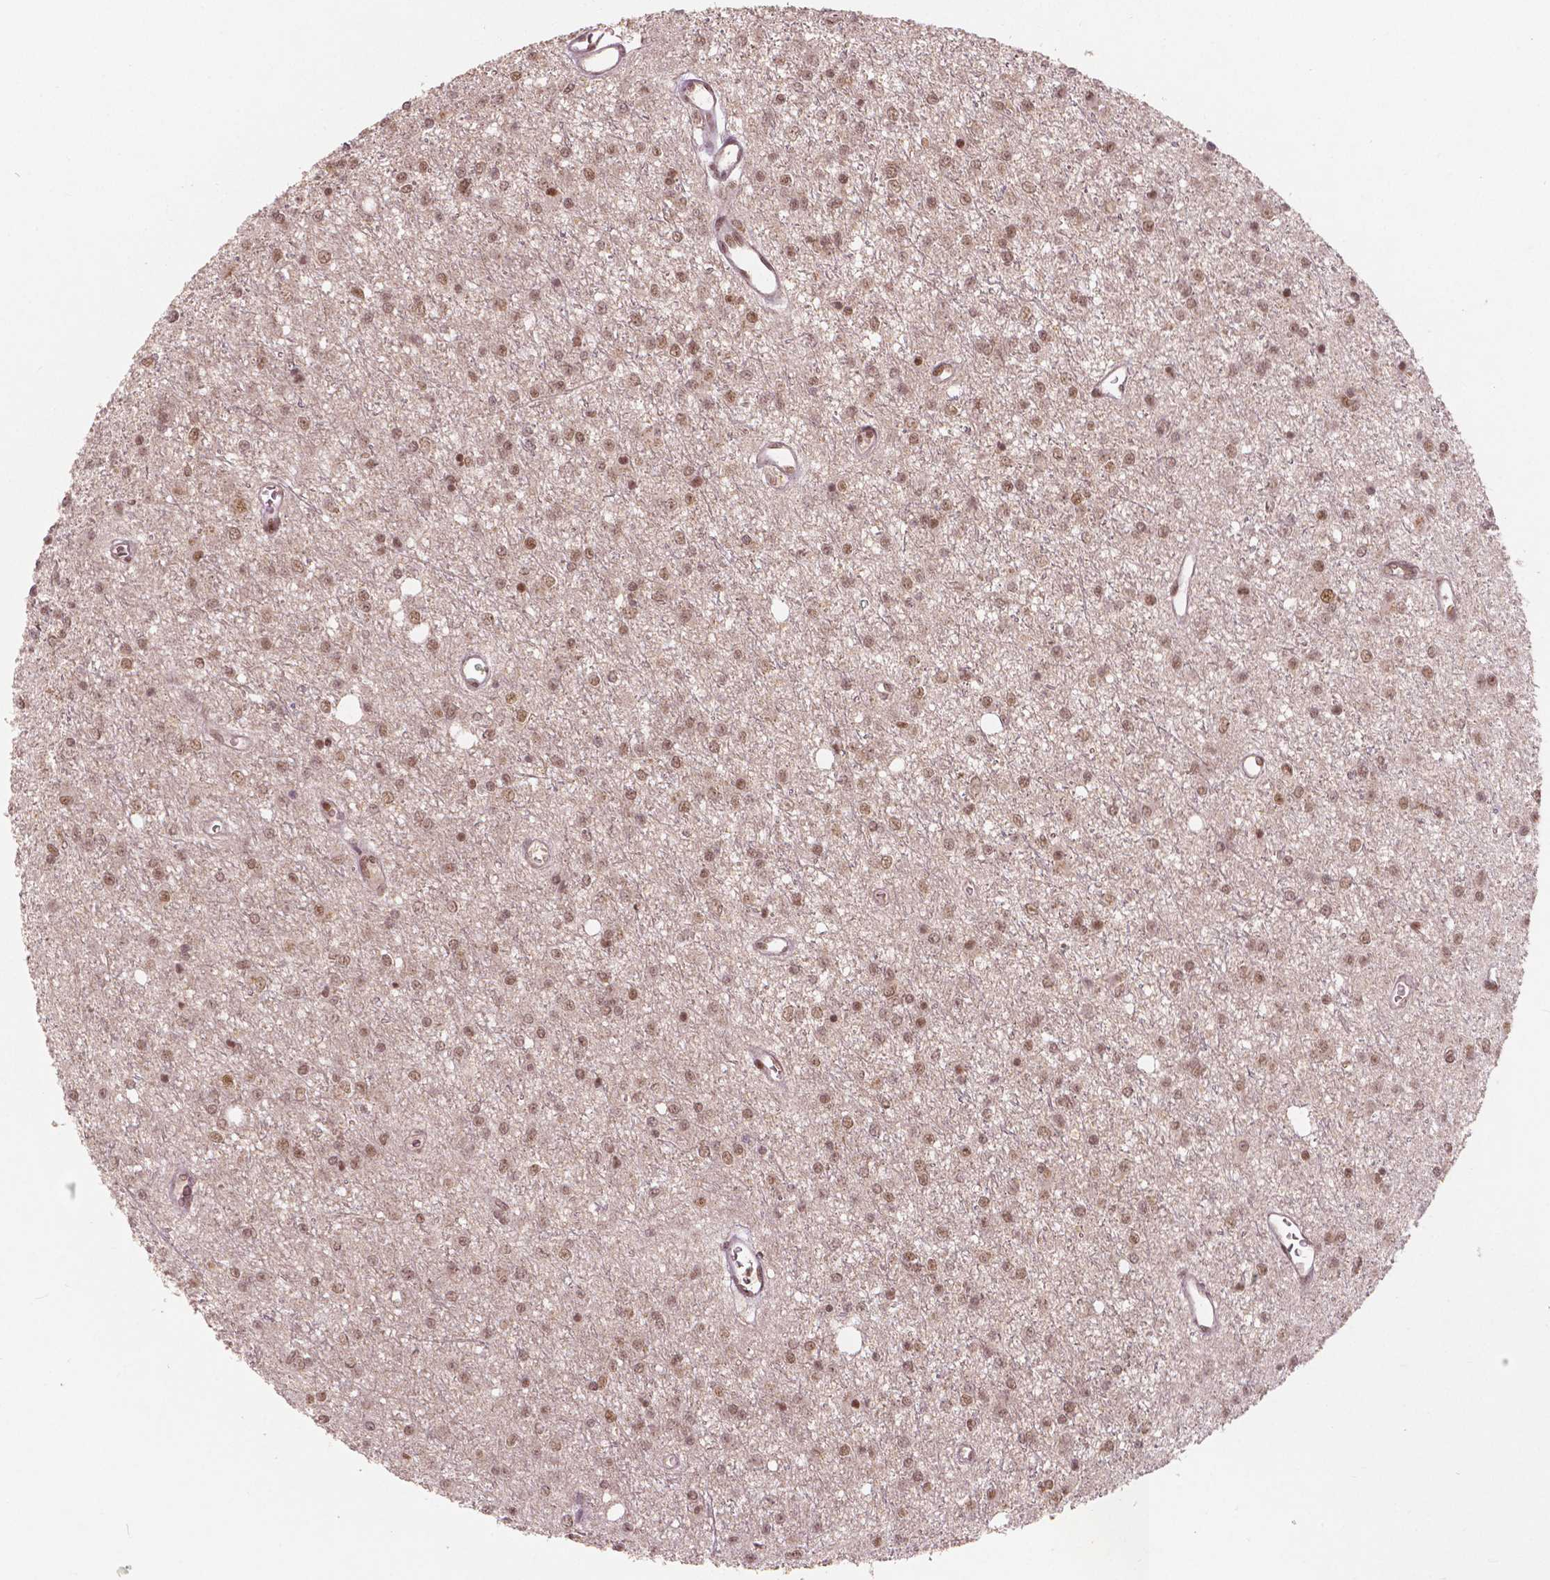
{"staining": {"intensity": "moderate", "quantity": ">75%", "location": "nuclear"}, "tissue": "glioma", "cell_type": "Tumor cells", "image_type": "cancer", "snomed": [{"axis": "morphology", "description": "Glioma, malignant, Low grade"}, {"axis": "topography", "description": "Brain"}], "caption": "An immunohistochemistry image of tumor tissue is shown. Protein staining in brown shows moderate nuclear positivity in glioma within tumor cells.", "gene": "NSD2", "patient": {"sex": "female", "age": 45}}